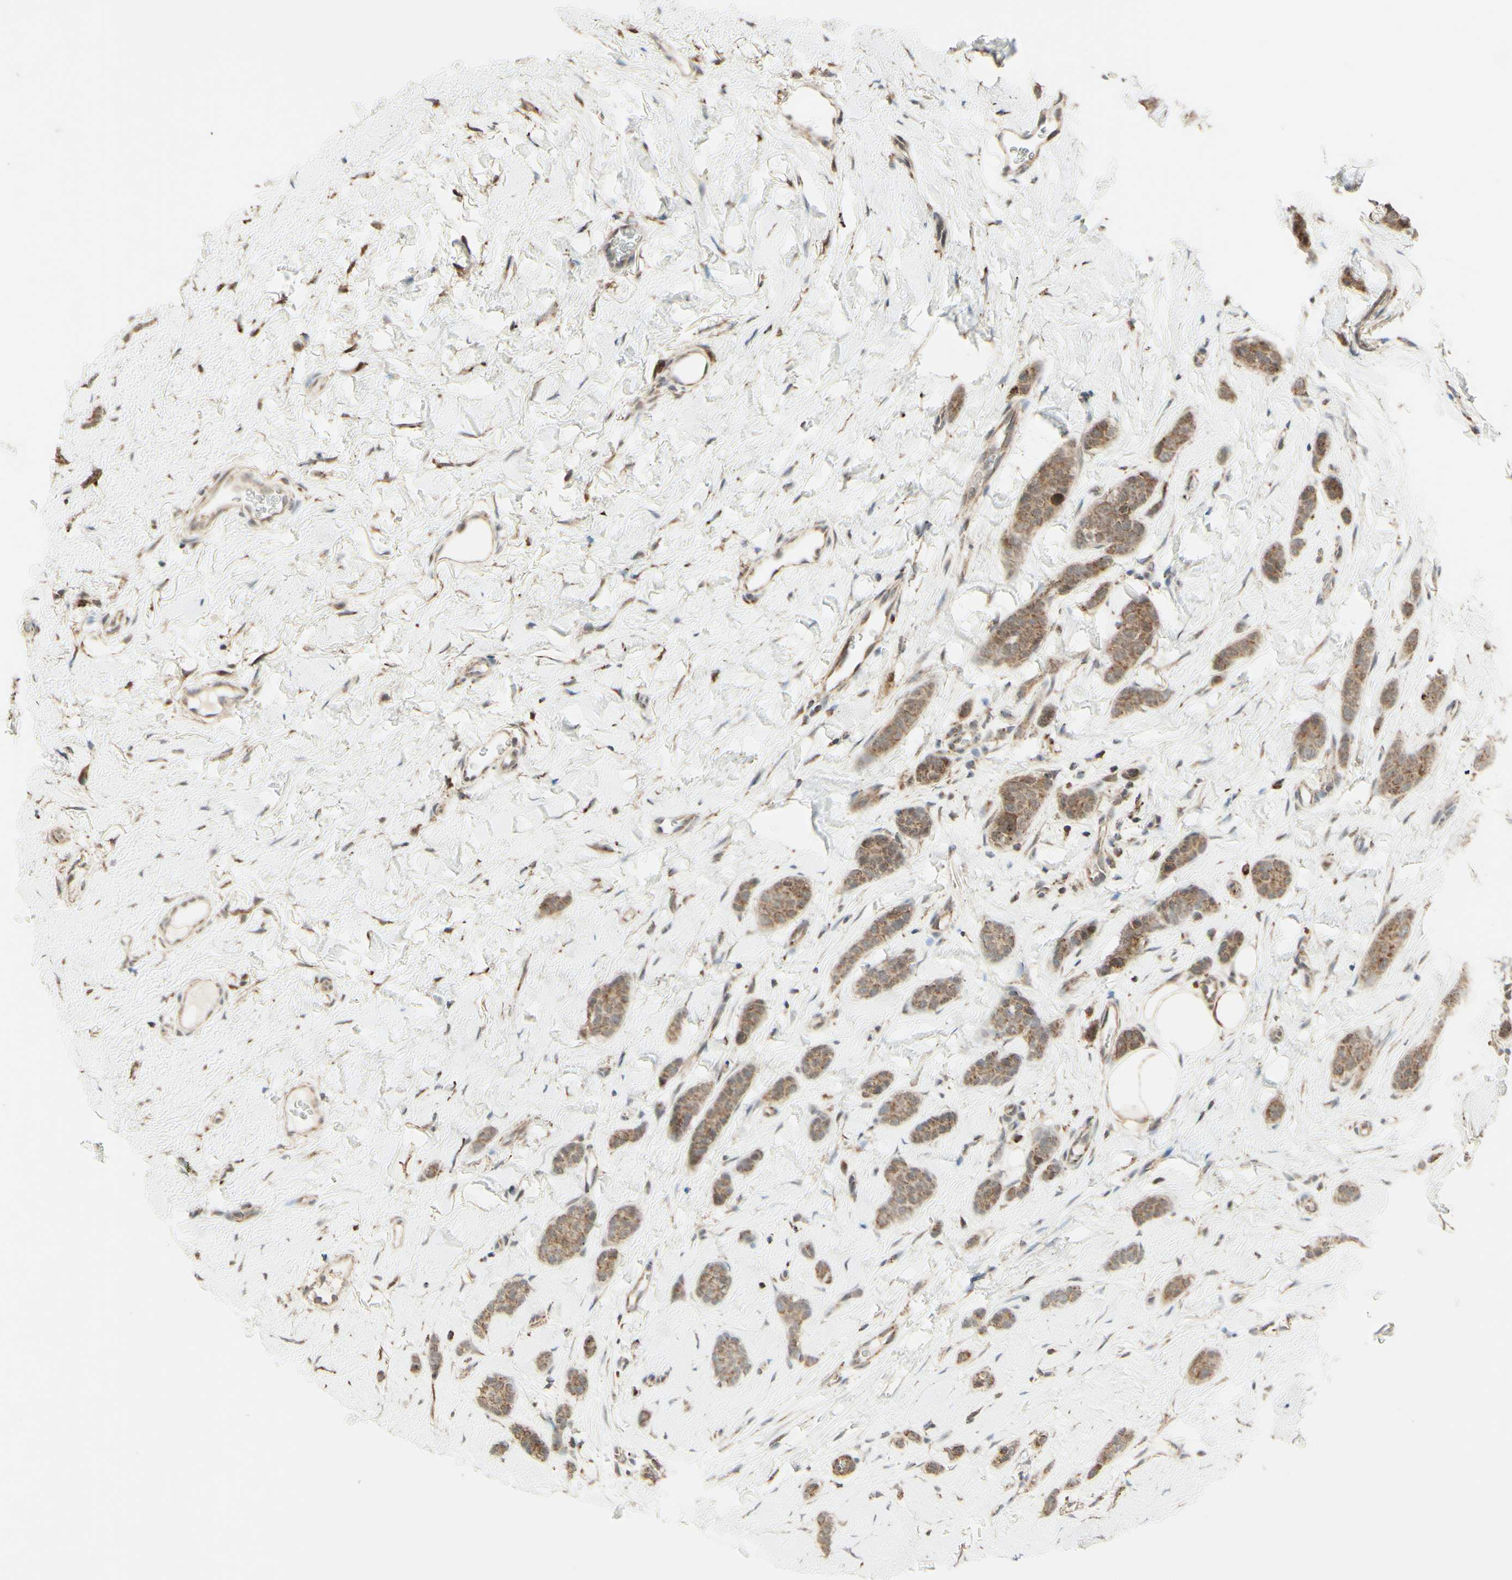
{"staining": {"intensity": "moderate", "quantity": ">75%", "location": "cytoplasmic/membranous"}, "tissue": "breast cancer", "cell_type": "Tumor cells", "image_type": "cancer", "snomed": [{"axis": "morphology", "description": "Lobular carcinoma"}, {"axis": "topography", "description": "Skin"}, {"axis": "topography", "description": "Breast"}], "caption": "Tumor cells exhibit medium levels of moderate cytoplasmic/membranous positivity in about >75% of cells in human breast cancer. The staining was performed using DAB, with brown indicating positive protein expression. Nuclei are stained blue with hematoxylin.", "gene": "DHRS3", "patient": {"sex": "female", "age": 46}}